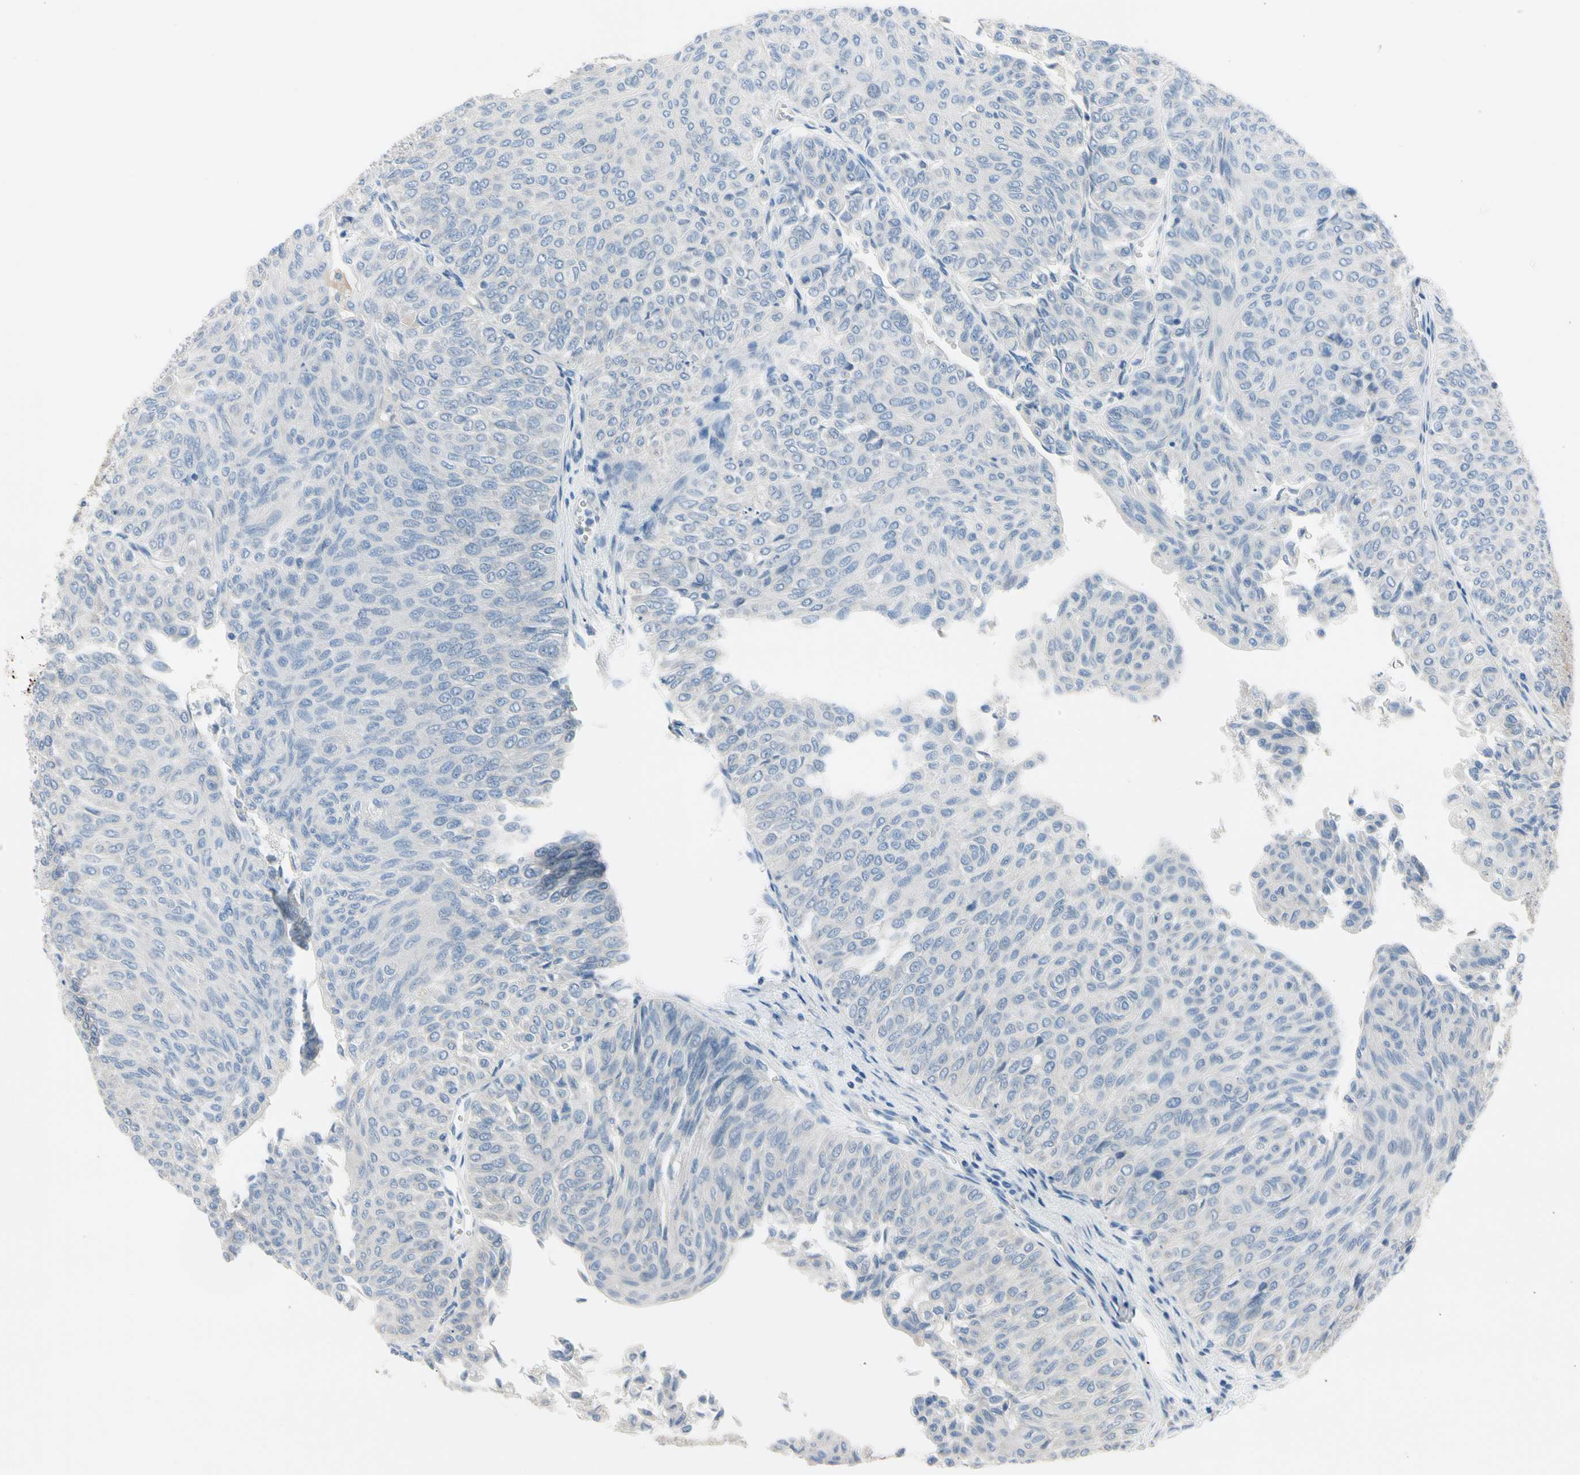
{"staining": {"intensity": "negative", "quantity": "none", "location": "none"}, "tissue": "urothelial cancer", "cell_type": "Tumor cells", "image_type": "cancer", "snomed": [{"axis": "morphology", "description": "Urothelial carcinoma, Low grade"}, {"axis": "topography", "description": "Urinary bladder"}], "caption": "The image shows no staining of tumor cells in urothelial cancer.", "gene": "MARK1", "patient": {"sex": "male", "age": 78}}